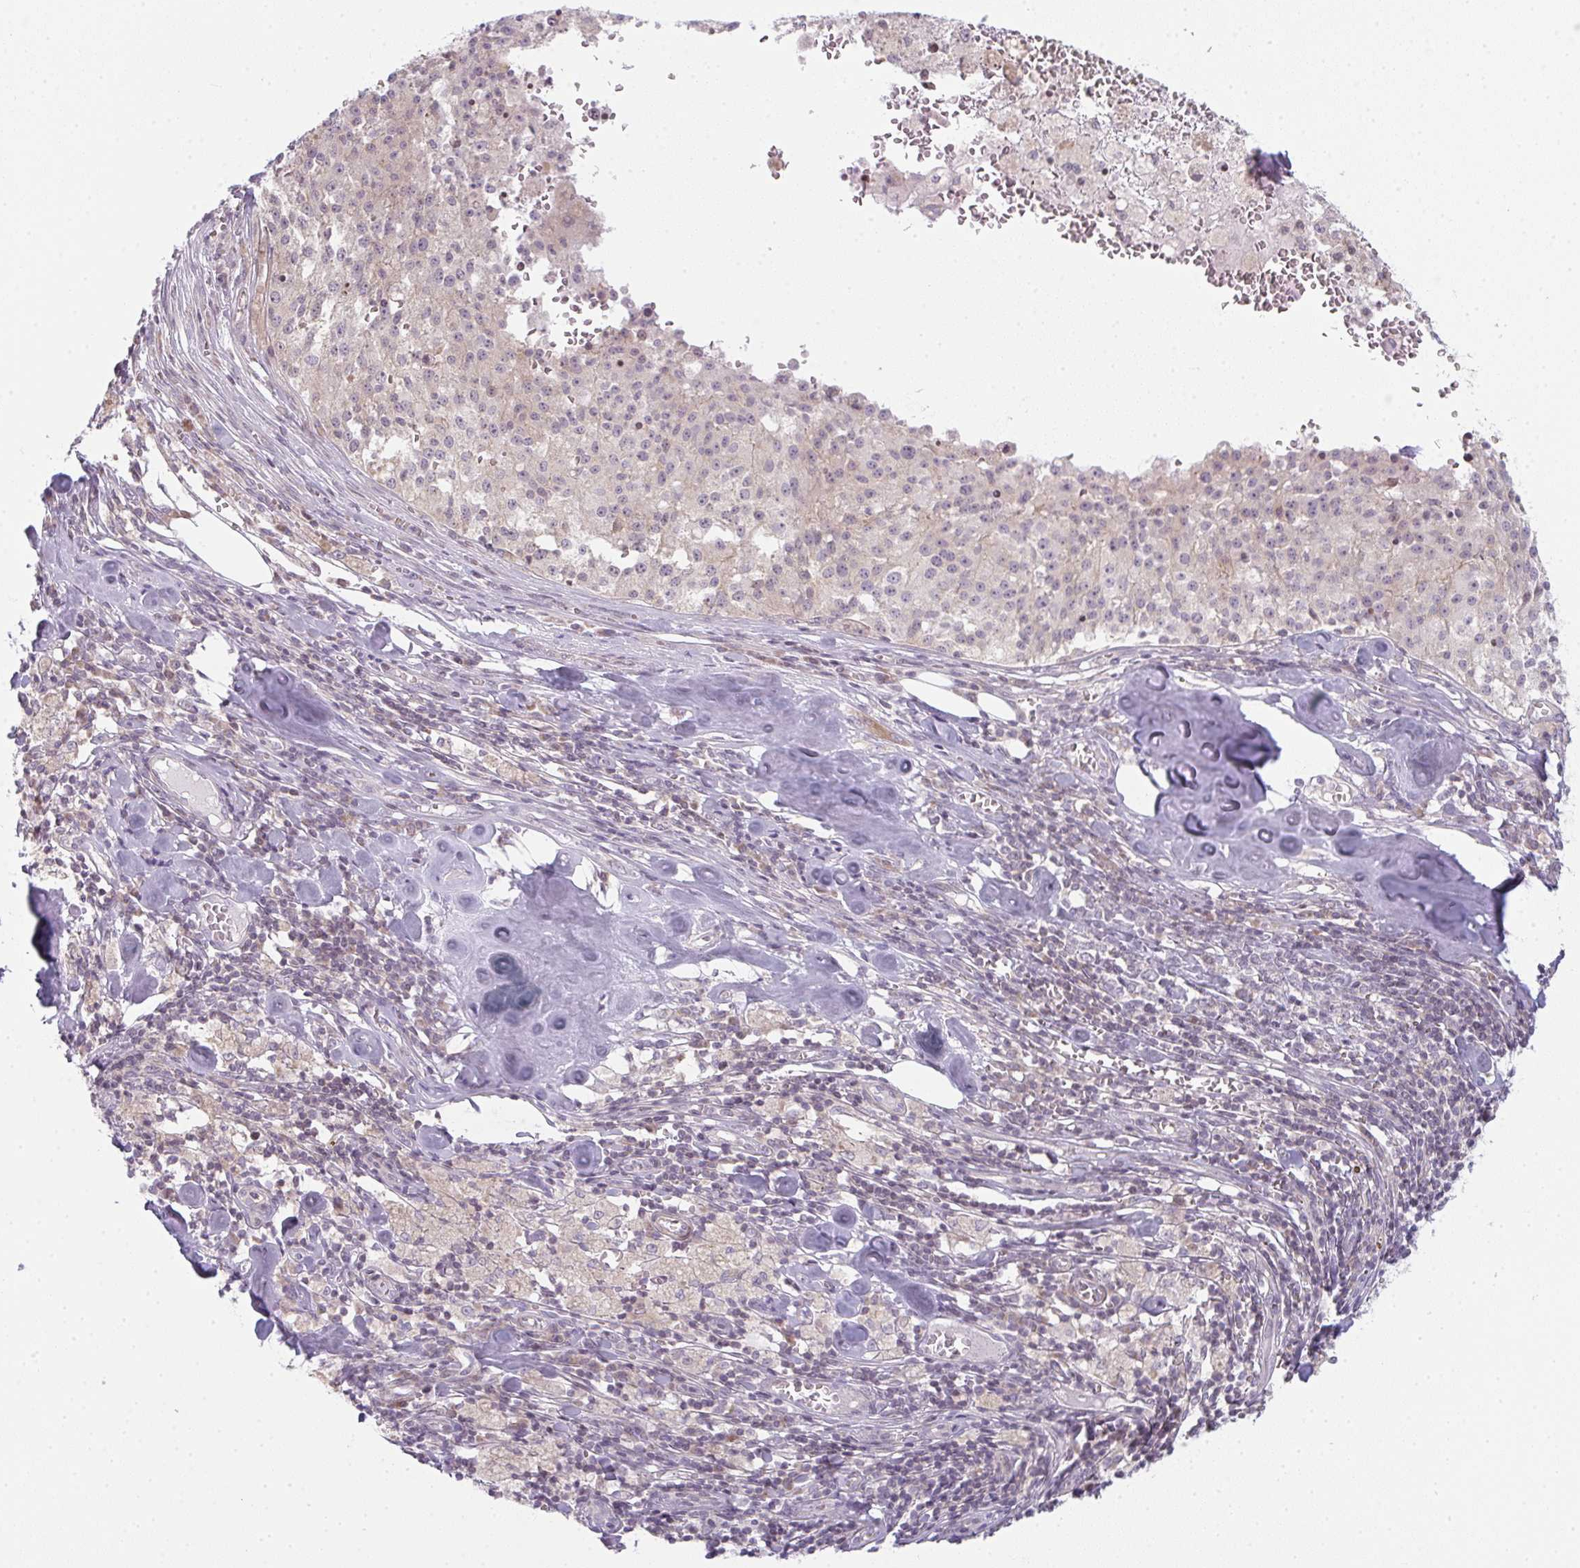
{"staining": {"intensity": "negative", "quantity": "none", "location": "none"}, "tissue": "melanoma", "cell_type": "Tumor cells", "image_type": "cancer", "snomed": [{"axis": "morphology", "description": "Malignant melanoma, Metastatic site"}, {"axis": "topography", "description": "Lymph node"}], "caption": "Tumor cells are negative for protein expression in human melanoma.", "gene": "TMEM237", "patient": {"sex": "female", "age": 64}}